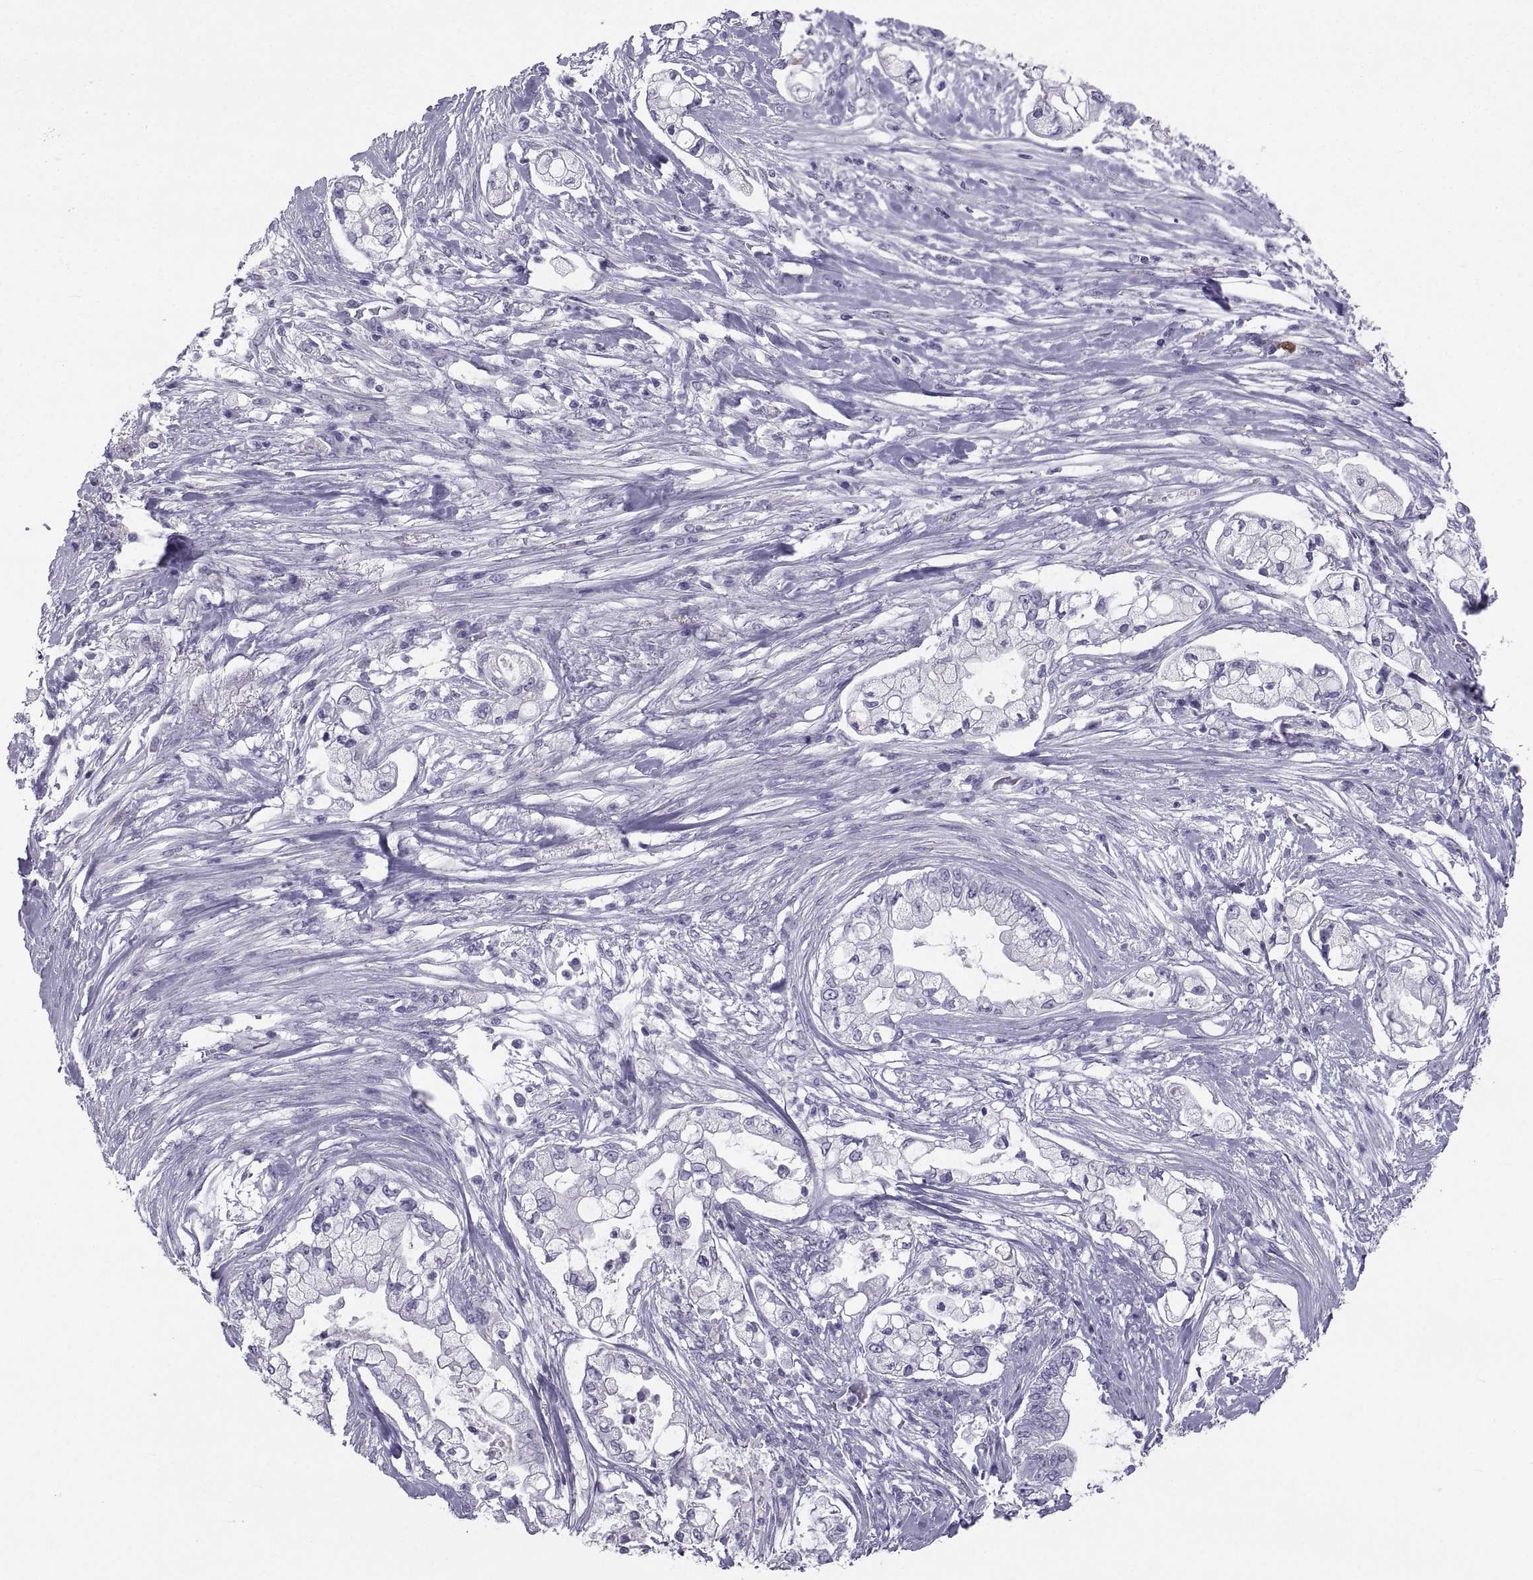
{"staining": {"intensity": "negative", "quantity": "none", "location": "none"}, "tissue": "pancreatic cancer", "cell_type": "Tumor cells", "image_type": "cancer", "snomed": [{"axis": "morphology", "description": "Adenocarcinoma, NOS"}, {"axis": "topography", "description": "Pancreas"}], "caption": "Adenocarcinoma (pancreatic) stained for a protein using immunohistochemistry shows no expression tumor cells.", "gene": "PCSK1N", "patient": {"sex": "female", "age": 69}}